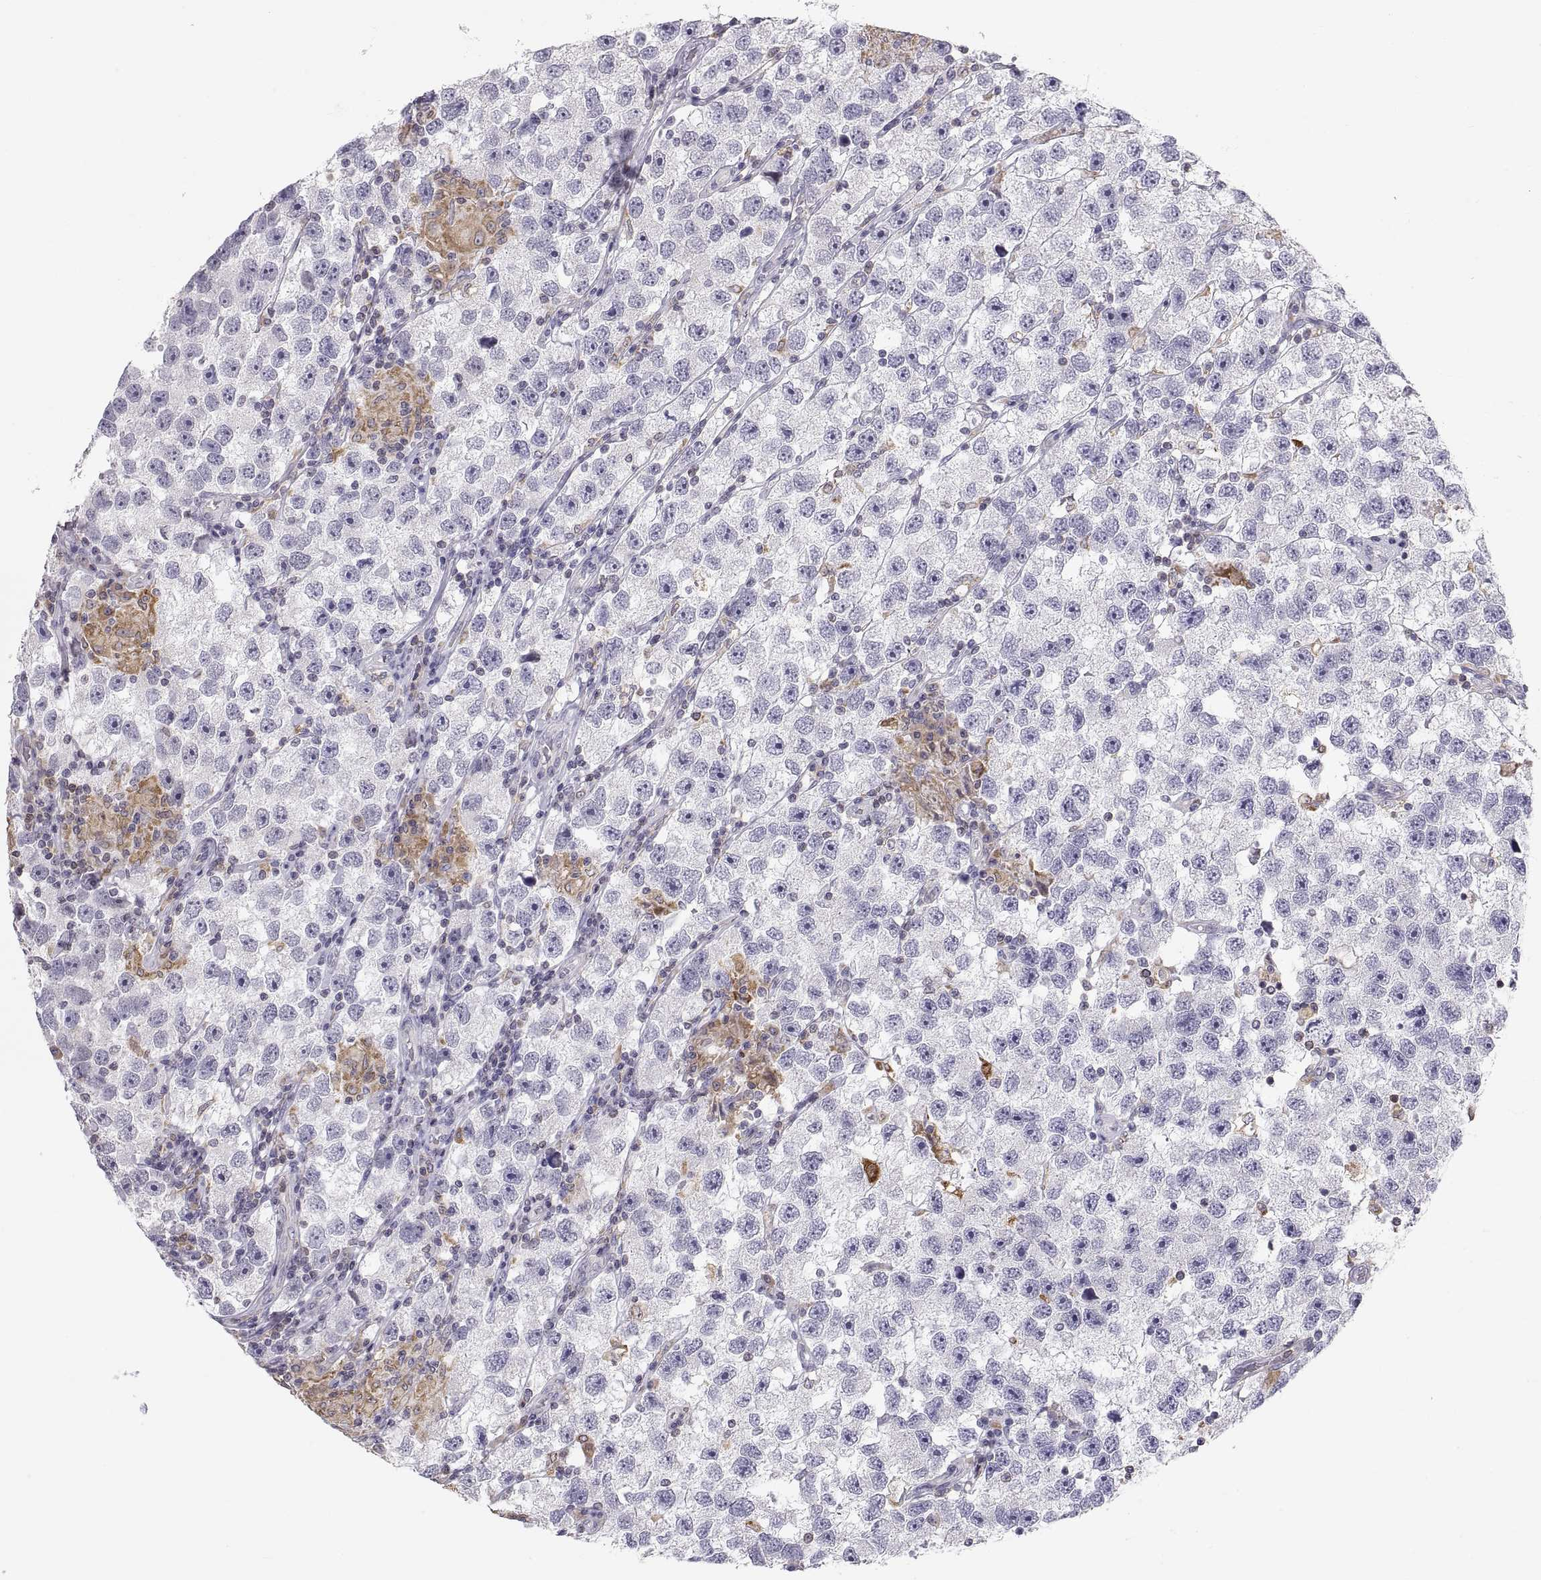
{"staining": {"intensity": "negative", "quantity": "none", "location": "none"}, "tissue": "testis cancer", "cell_type": "Tumor cells", "image_type": "cancer", "snomed": [{"axis": "morphology", "description": "Seminoma, NOS"}, {"axis": "topography", "description": "Testis"}], "caption": "Testis cancer (seminoma) was stained to show a protein in brown. There is no significant staining in tumor cells.", "gene": "ERO1A", "patient": {"sex": "male", "age": 26}}